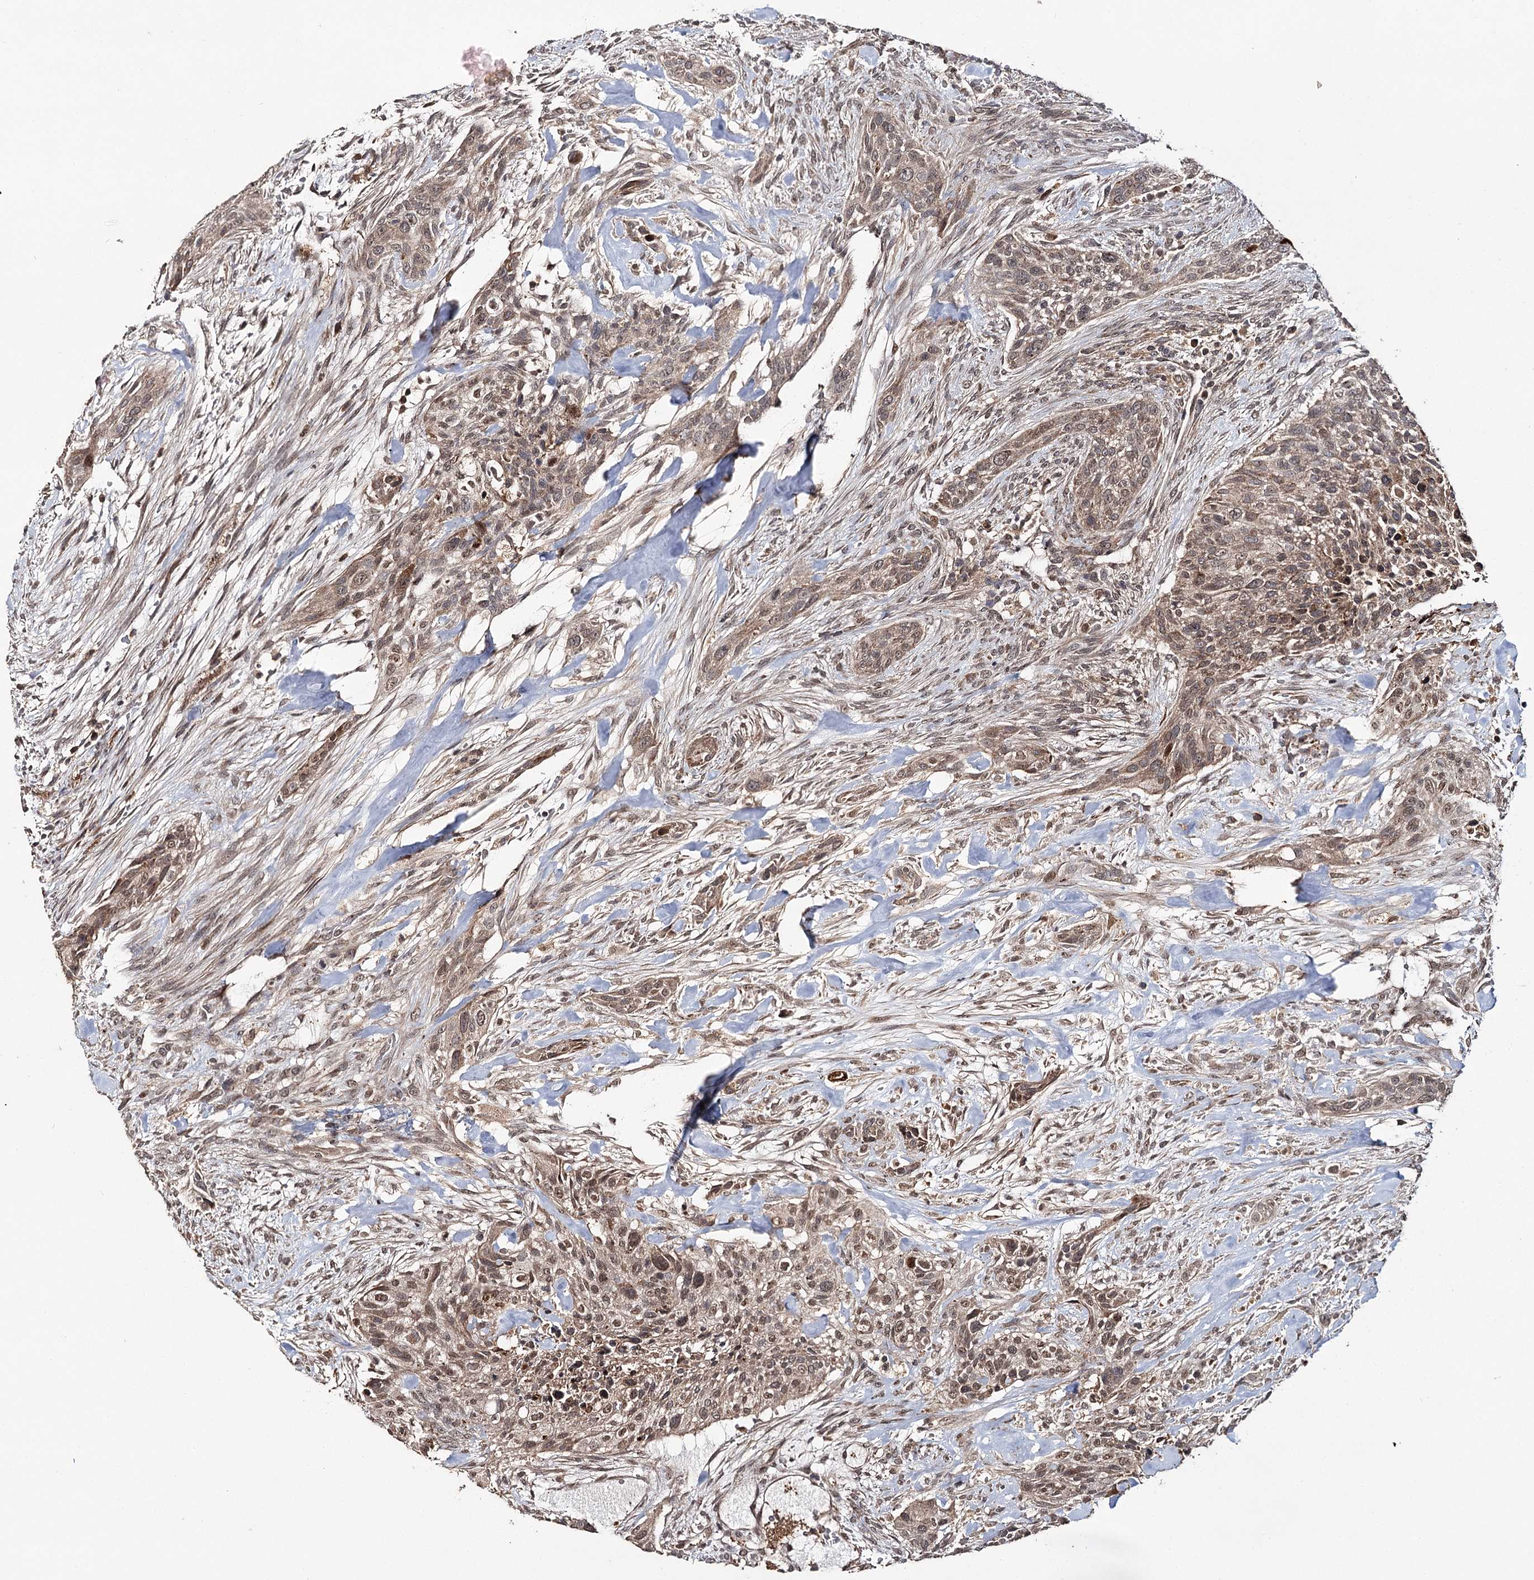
{"staining": {"intensity": "moderate", "quantity": ">75%", "location": "cytoplasmic/membranous,nuclear"}, "tissue": "urothelial cancer", "cell_type": "Tumor cells", "image_type": "cancer", "snomed": [{"axis": "morphology", "description": "Urothelial carcinoma, High grade"}, {"axis": "topography", "description": "Urinary bladder"}], "caption": "Immunohistochemical staining of human high-grade urothelial carcinoma displays medium levels of moderate cytoplasmic/membranous and nuclear protein expression in approximately >75% of tumor cells.", "gene": "ZNRF3", "patient": {"sex": "male", "age": 35}}